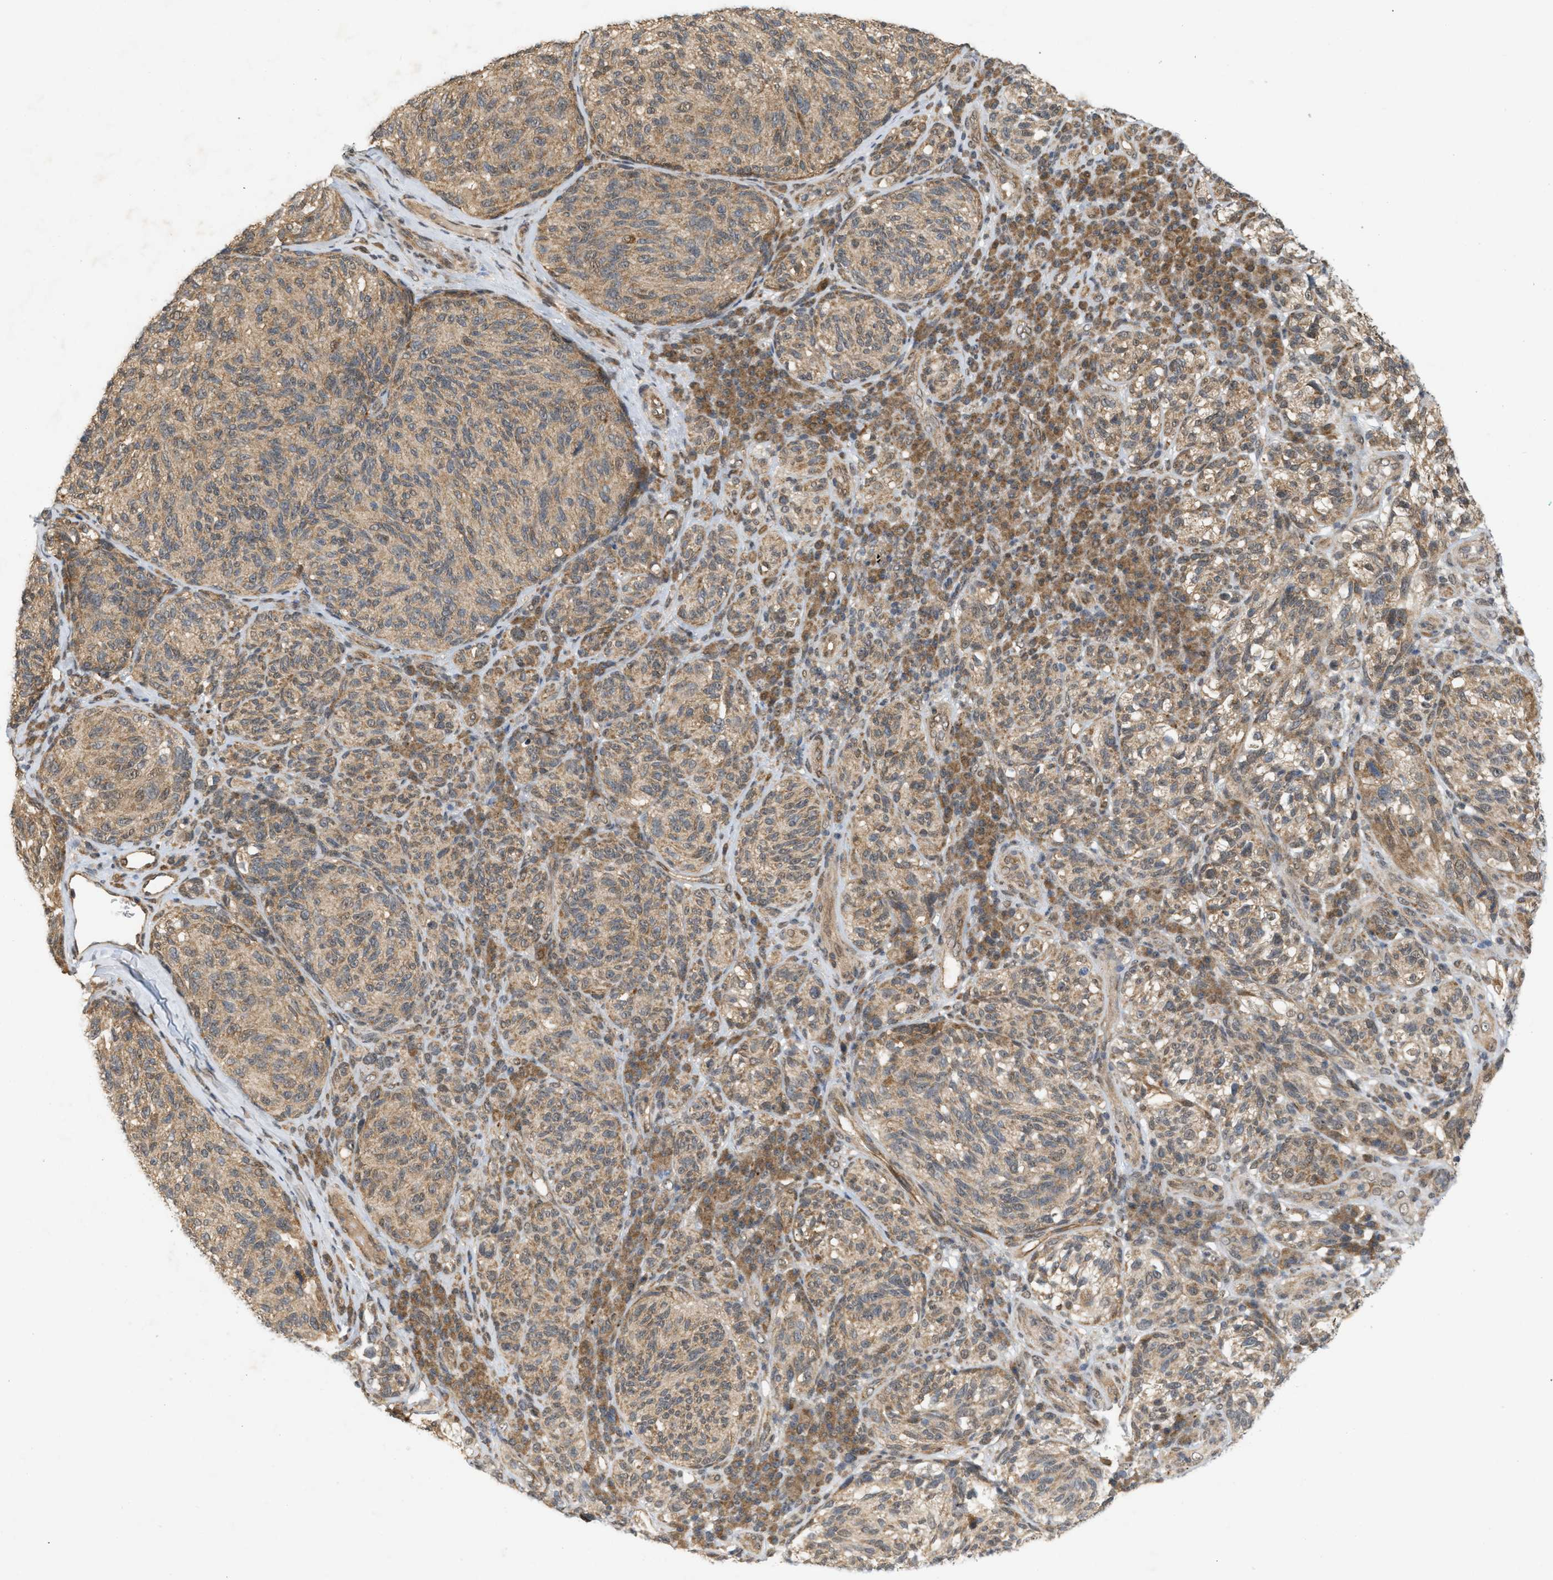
{"staining": {"intensity": "moderate", "quantity": ">75%", "location": "cytoplasmic/membranous"}, "tissue": "melanoma", "cell_type": "Tumor cells", "image_type": "cancer", "snomed": [{"axis": "morphology", "description": "Malignant melanoma, NOS"}, {"axis": "topography", "description": "Skin"}], "caption": "The histopathology image demonstrates immunohistochemical staining of malignant melanoma. There is moderate cytoplasmic/membranous staining is appreciated in approximately >75% of tumor cells.", "gene": "PRKD1", "patient": {"sex": "female", "age": 73}}